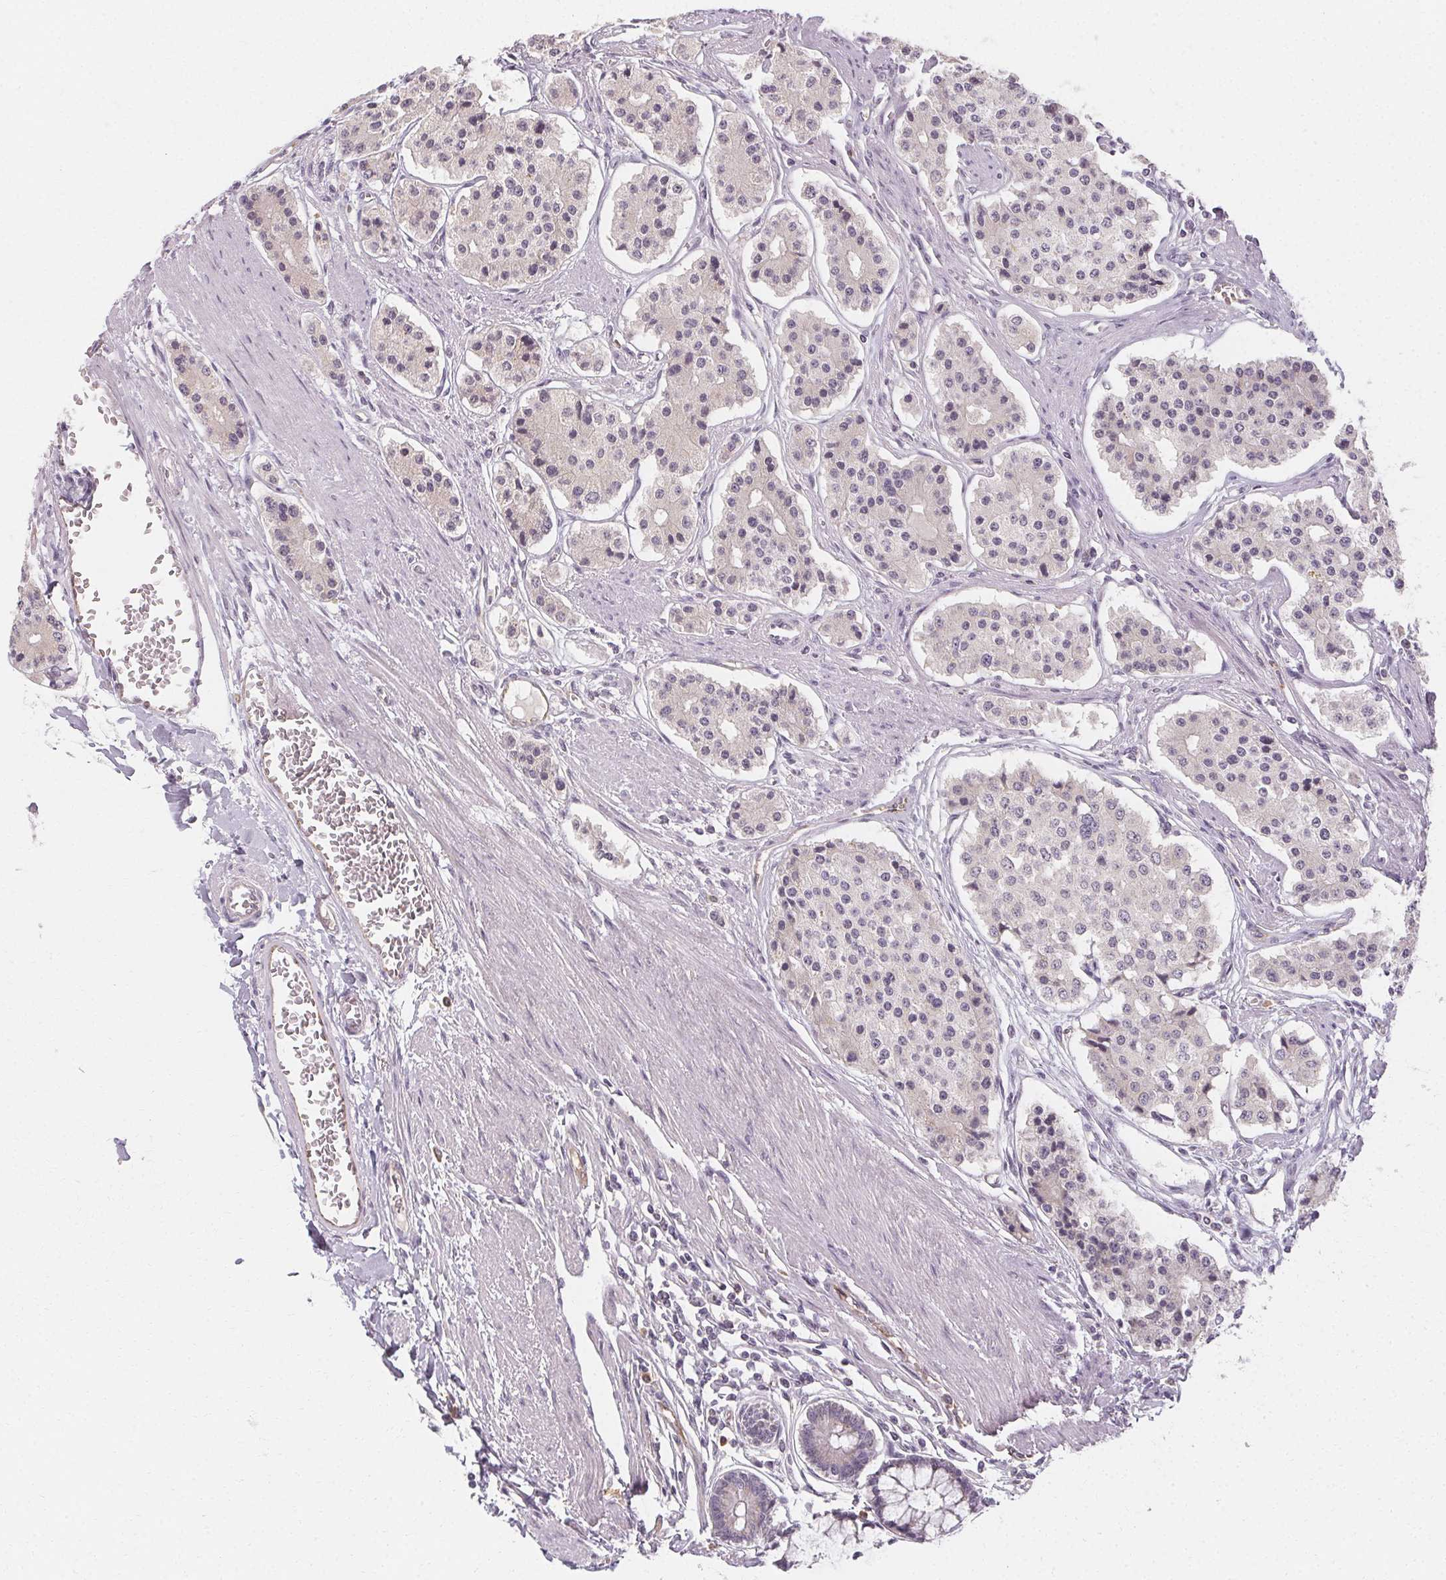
{"staining": {"intensity": "negative", "quantity": "none", "location": "none"}, "tissue": "carcinoid", "cell_type": "Tumor cells", "image_type": "cancer", "snomed": [{"axis": "morphology", "description": "Carcinoid, malignant, NOS"}, {"axis": "topography", "description": "Small intestine"}], "caption": "Tumor cells are negative for brown protein staining in carcinoid.", "gene": "CLCNKB", "patient": {"sex": "female", "age": 65}}